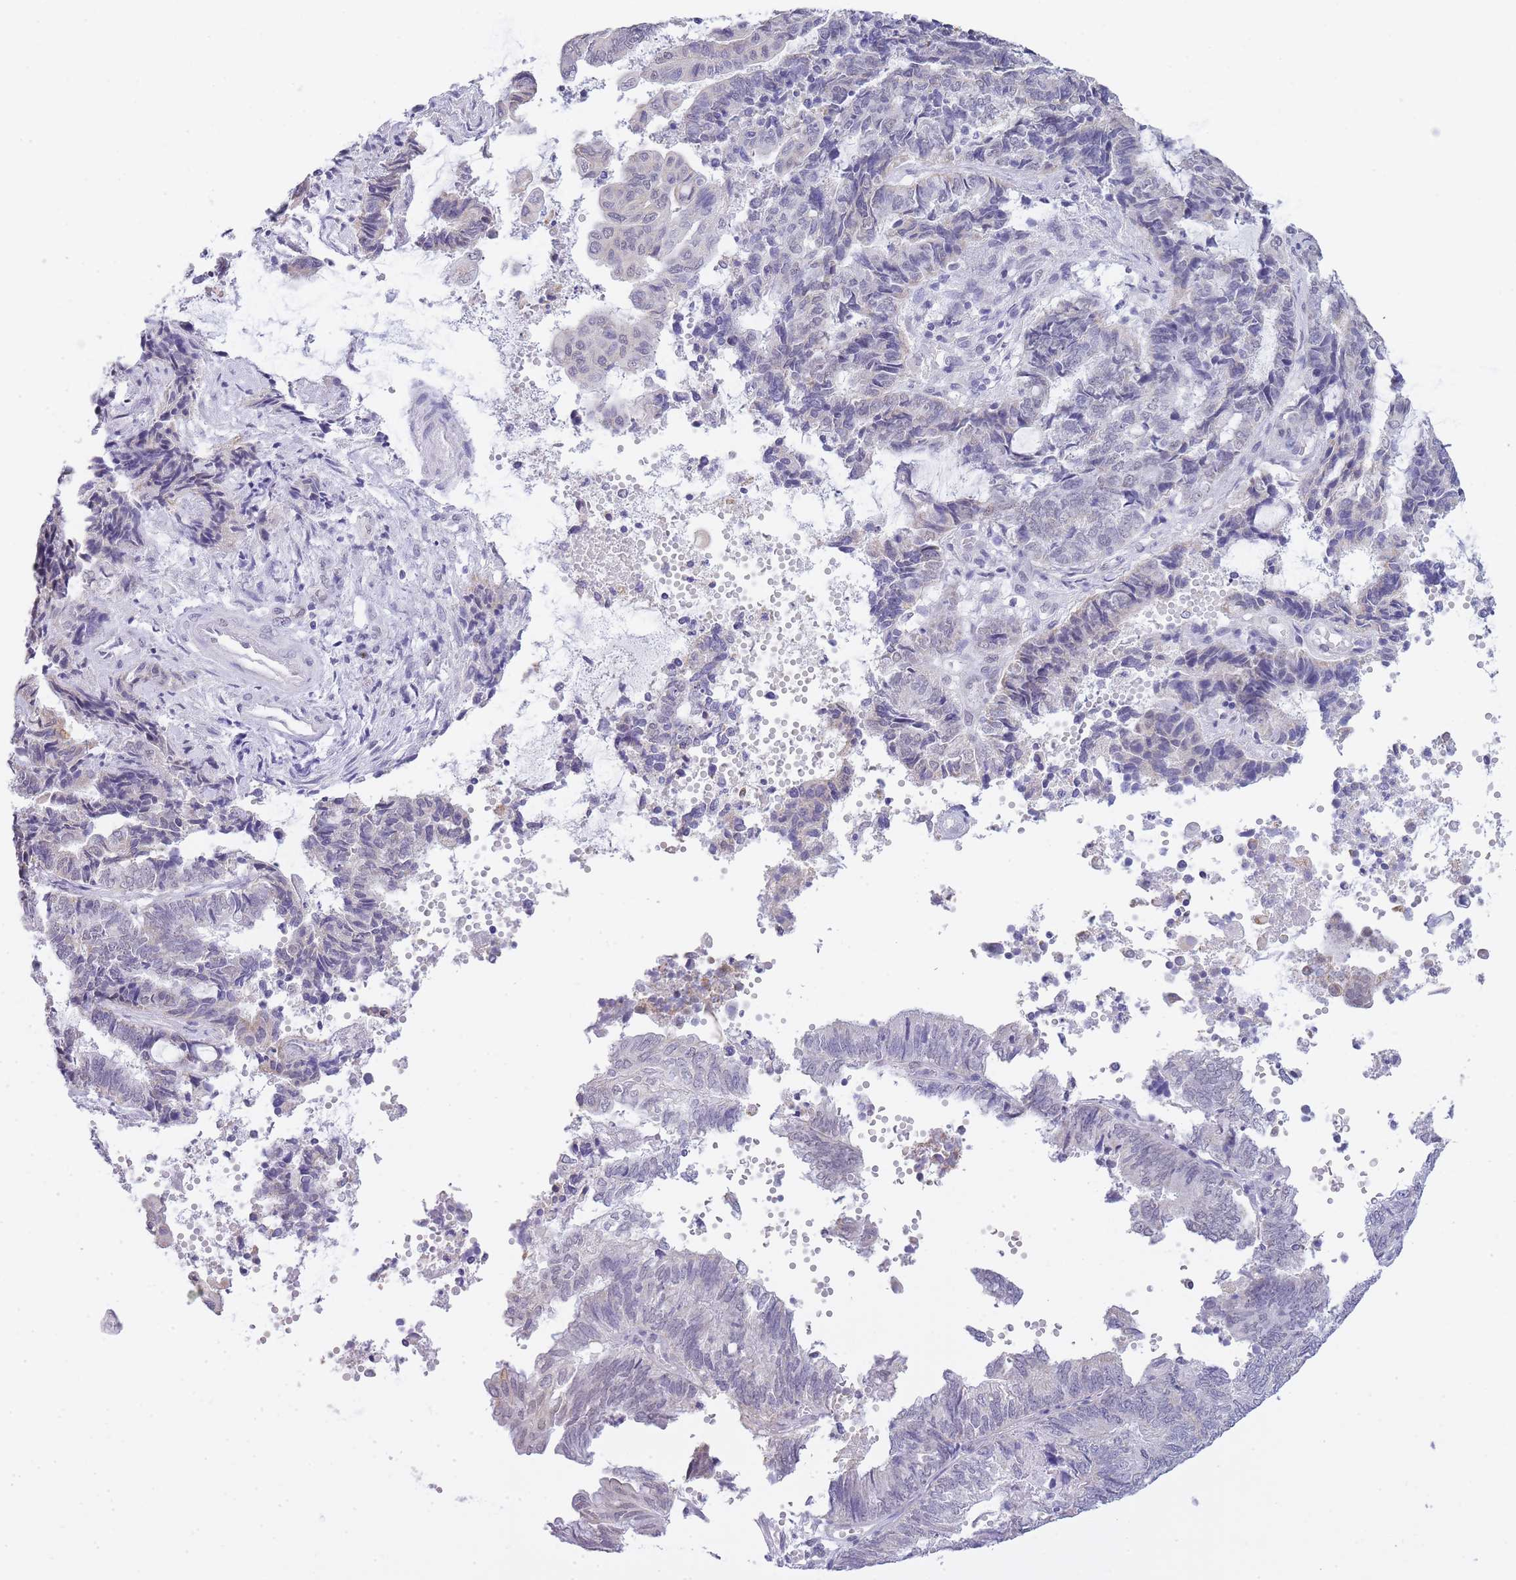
{"staining": {"intensity": "negative", "quantity": "none", "location": "none"}, "tissue": "endometrial cancer", "cell_type": "Tumor cells", "image_type": "cancer", "snomed": [{"axis": "morphology", "description": "Adenocarcinoma, NOS"}, {"axis": "topography", "description": "Uterus"}, {"axis": "topography", "description": "Endometrium"}], "caption": "A micrograph of human endometrial cancer (adenocarcinoma) is negative for staining in tumor cells.", "gene": "FRAT2", "patient": {"sex": "female", "age": 70}}